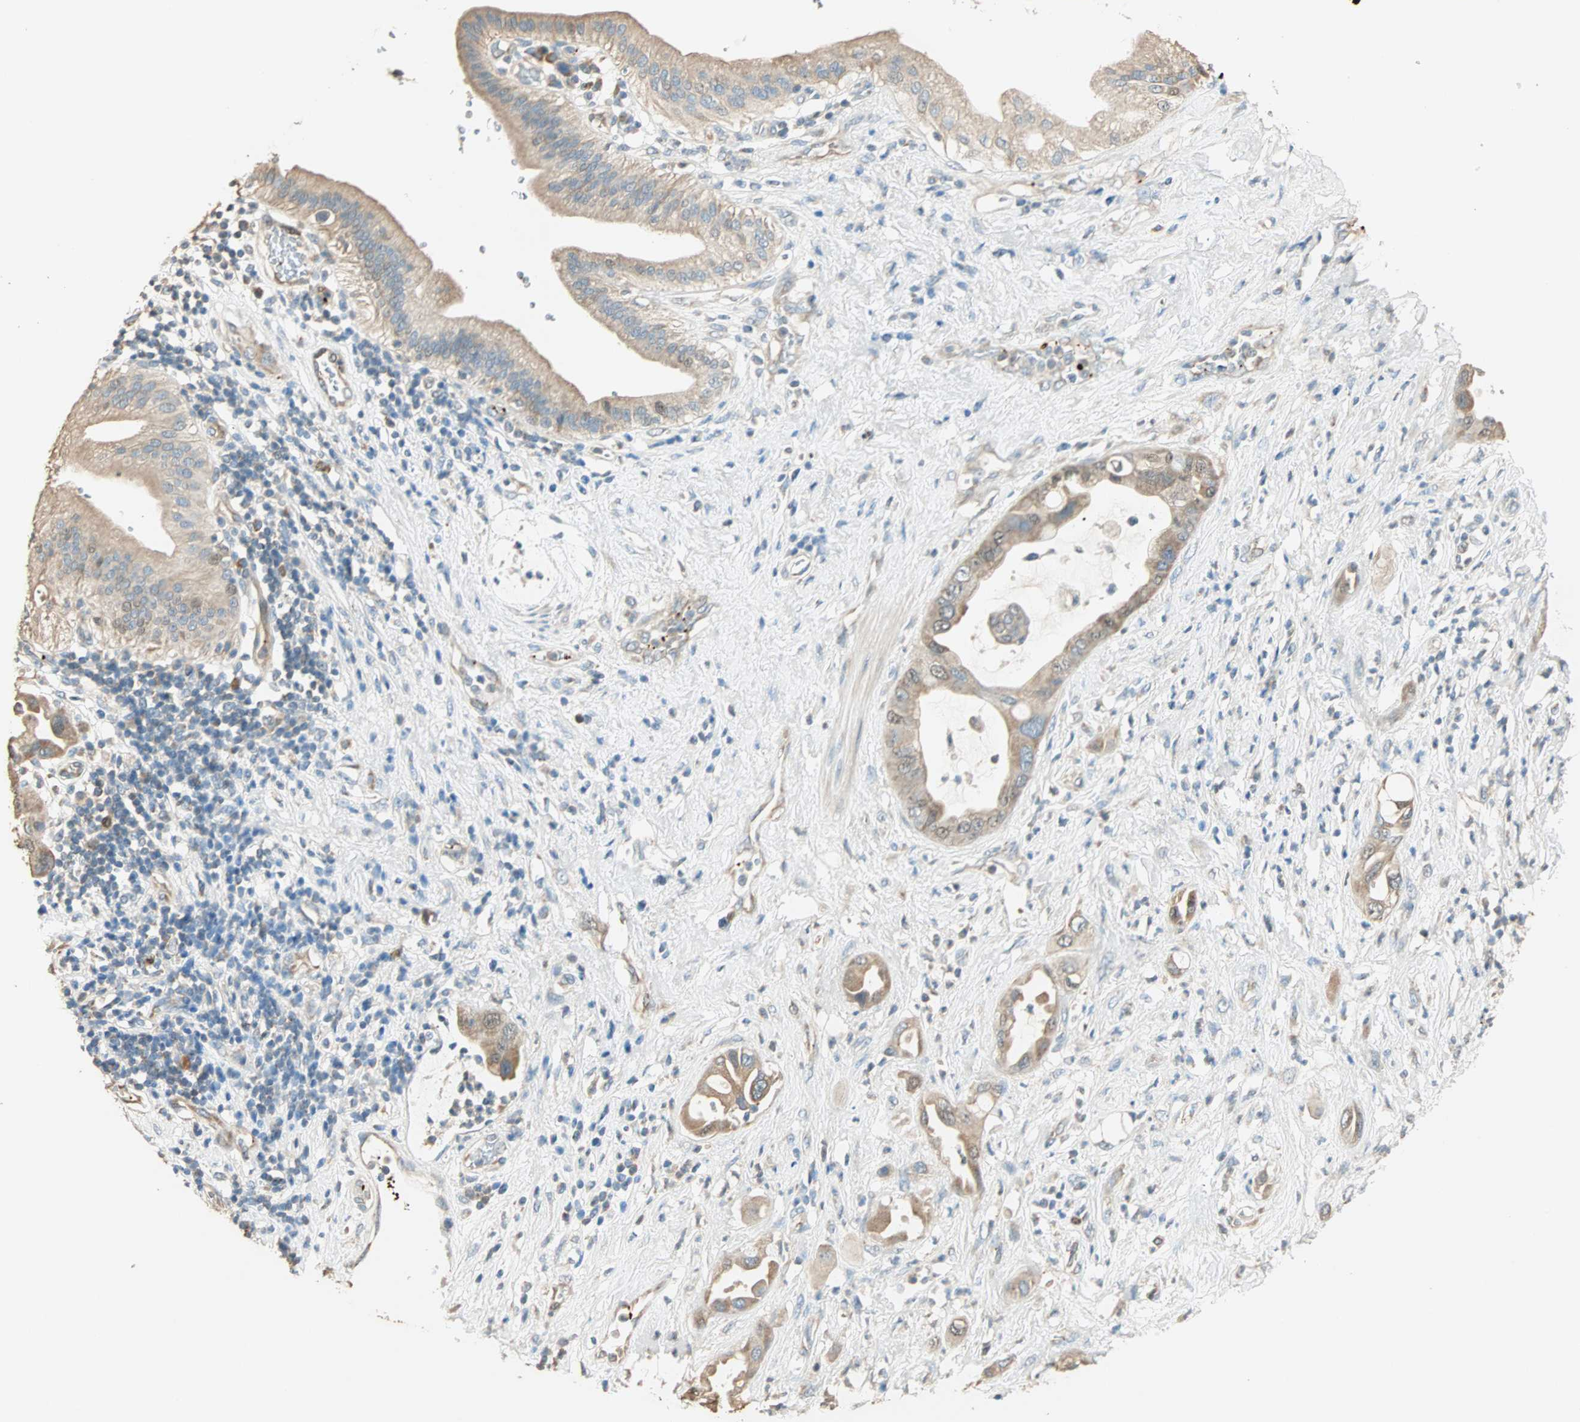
{"staining": {"intensity": "weak", "quantity": ">75%", "location": "cytoplasmic/membranous"}, "tissue": "pancreatic cancer", "cell_type": "Tumor cells", "image_type": "cancer", "snomed": [{"axis": "morphology", "description": "Adenocarcinoma, NOS"}, {"axis": "morphology", "description": "Adenocarcinoma, metastatic, NOS"}, {"axis": "topography", "description": "Lymph node"}, {"axis": "topography", "description": "Pancreas"}, {"axis": "topography", "description": "Duodenum"}], "caption": "Immunohistochemistry of adenocarcinoma (pancreatic) demonstrates low levels of weak cytoplasmic/membranous staining in about >75% of tumor cells. (Brightfield microscopy of DAB IHC at high magnification).", "gene": "RAD18", "patient": {"sex": "female", "age": 64}}